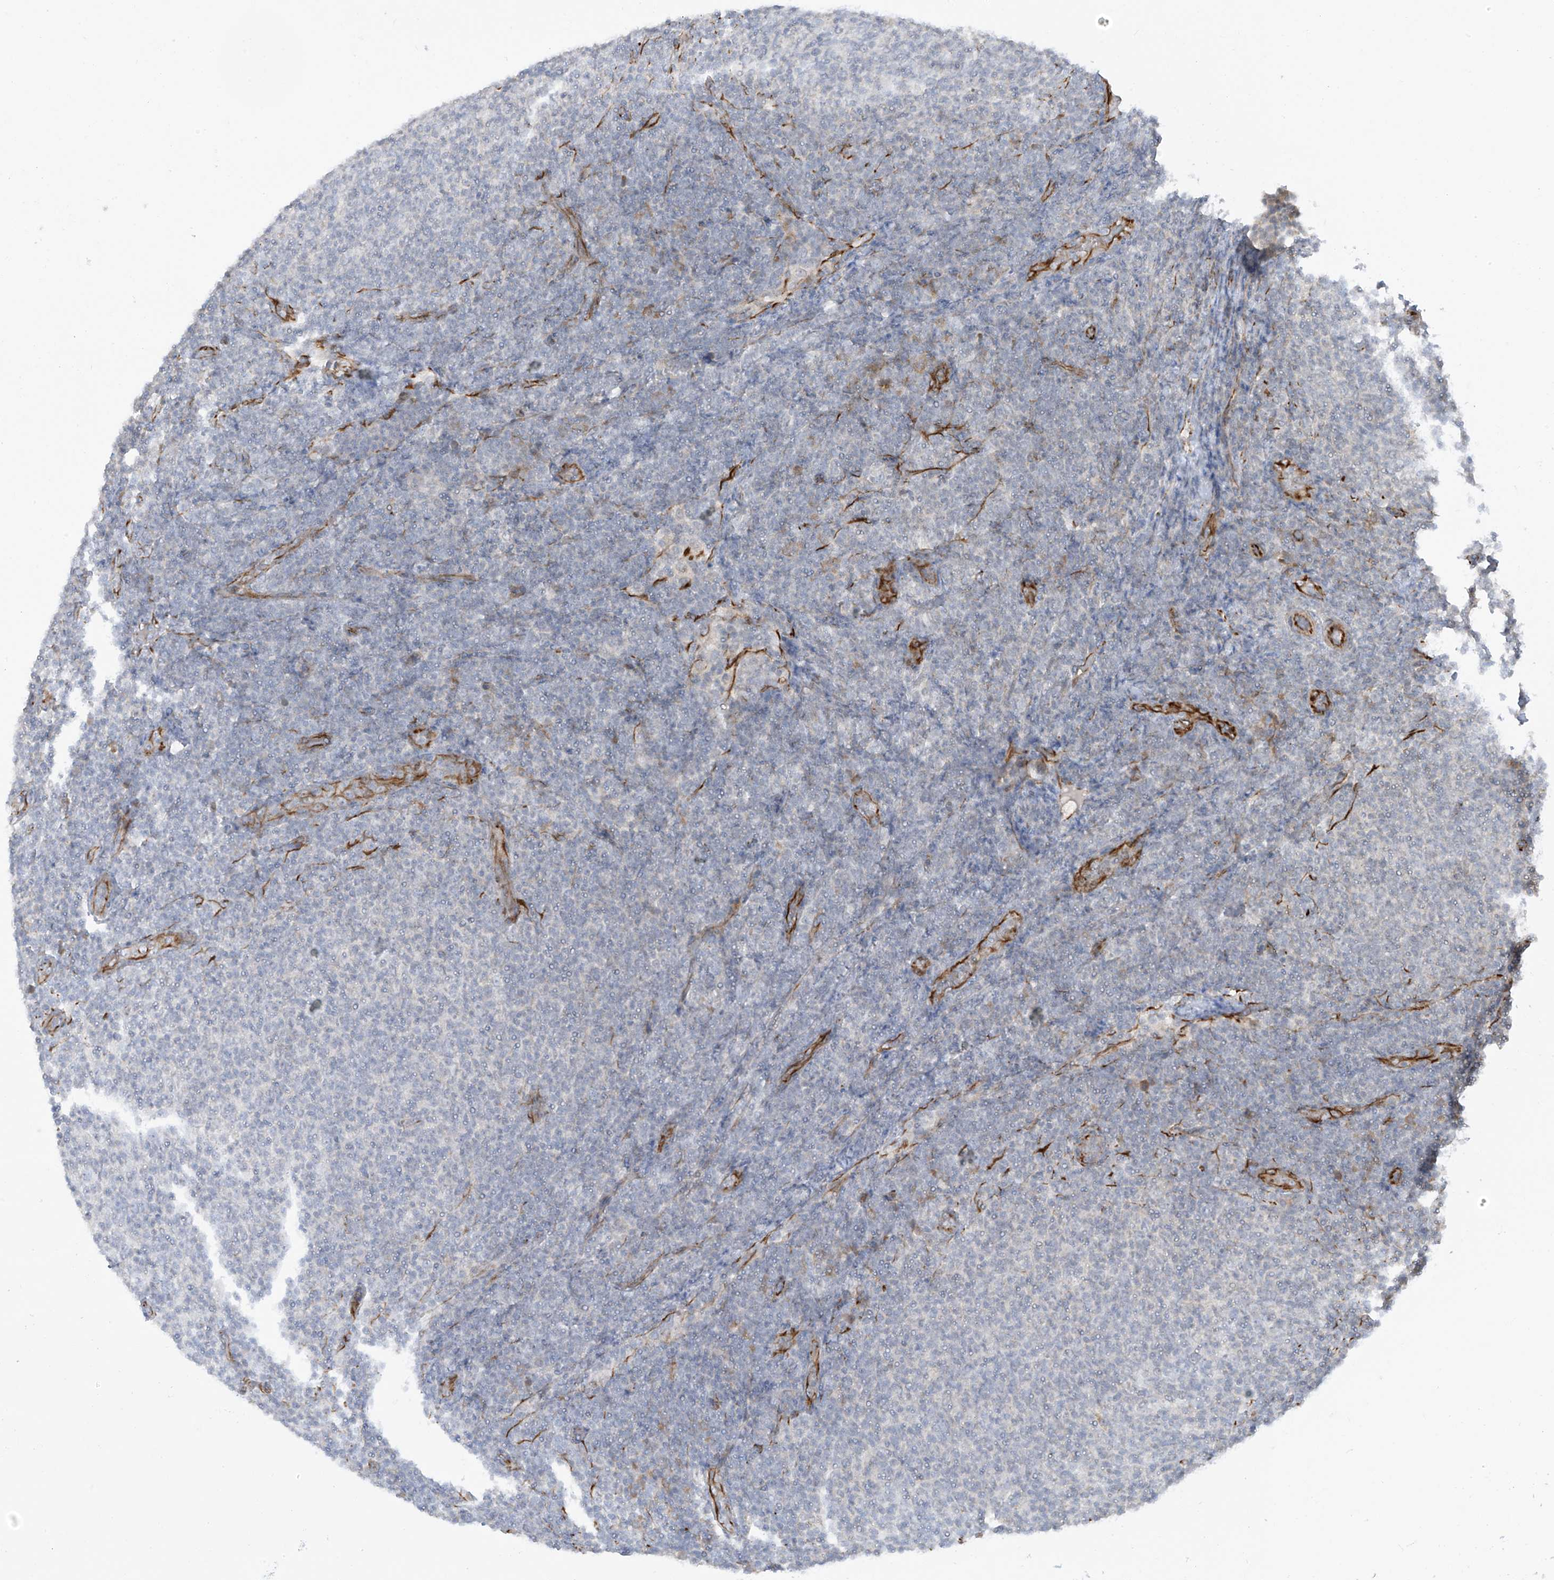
{"staining": {"intensity": "negative", "quantity": "none", "location": "none"}, "tissue": "lymphoma", "cell_type": "Tumor cells", "image_type": "cancer", "snomed": [{"axis": "morphology", "description": "Malignant lymphoma, non-Hodgkin's type, Low grade"}, {"axis": "topography", "description": "Lymph node"}], "caption": "DAB immunohistochemical staining of low-grade malignant lymphoma, non-Hodgkin's type exhibits no significant expression in tumor cells.", "gene": "HS6ST2", "patient": {"sex": "male", "age": 66}}